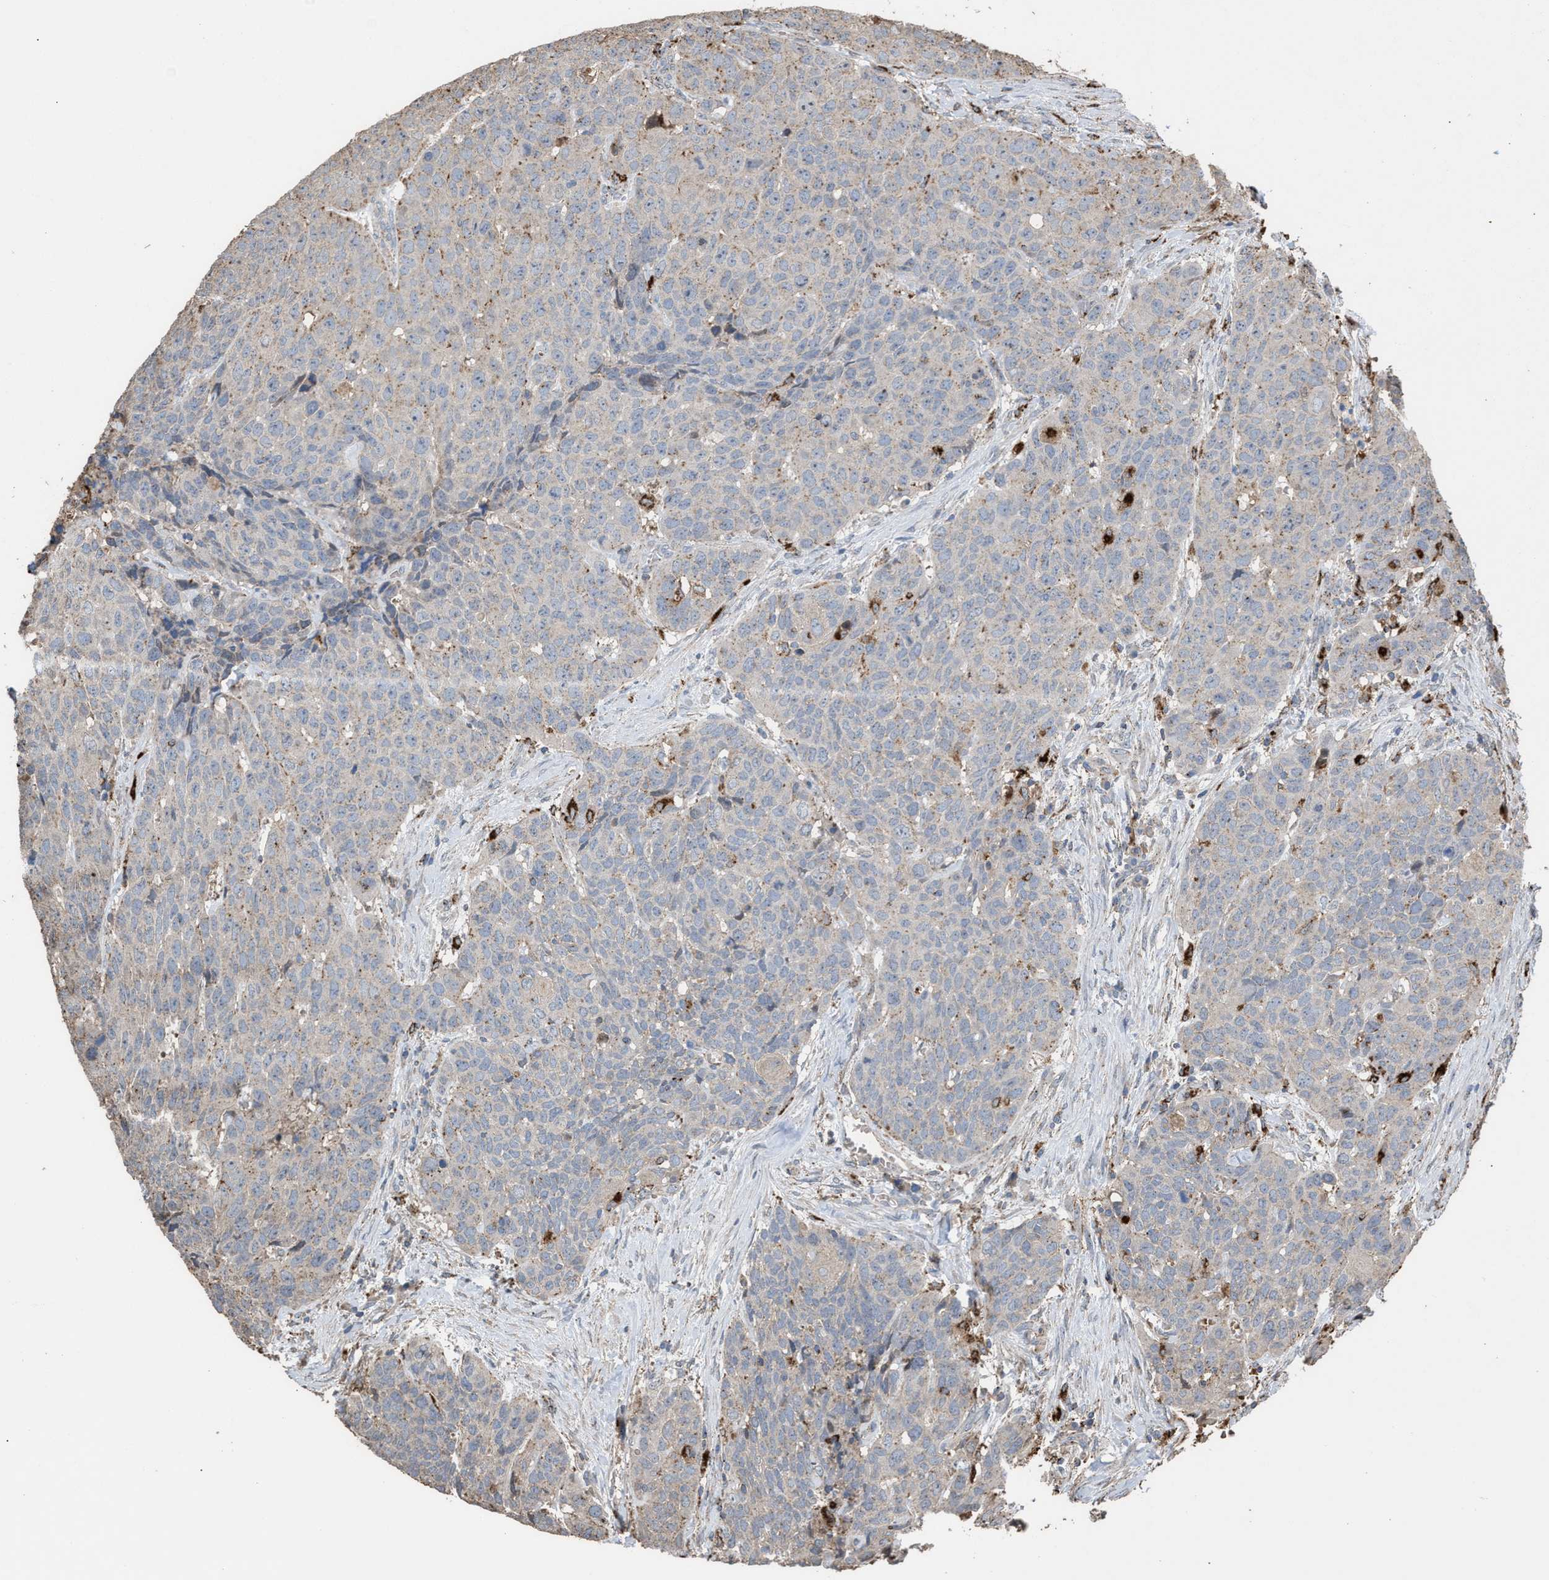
{"staining": {"intensity": "negative", "quantity": "none", "location": "none"}, "tissue": "head and neck cancer", "cell_type": "Tumor cells", "image_type": "cancer", "snomed": [{"axis": "morphology", "description": "Squamous cell carcinoma, NOS"}, {"axis": "topography", "description": "Head-Neck"}], "caption": "The immunohistochemistry histopathology image has no significant expression in tumor cells of head and neck cancer tissue.", "gene": "ELMO3", "patient": {"sex": "male", "age": 66}}